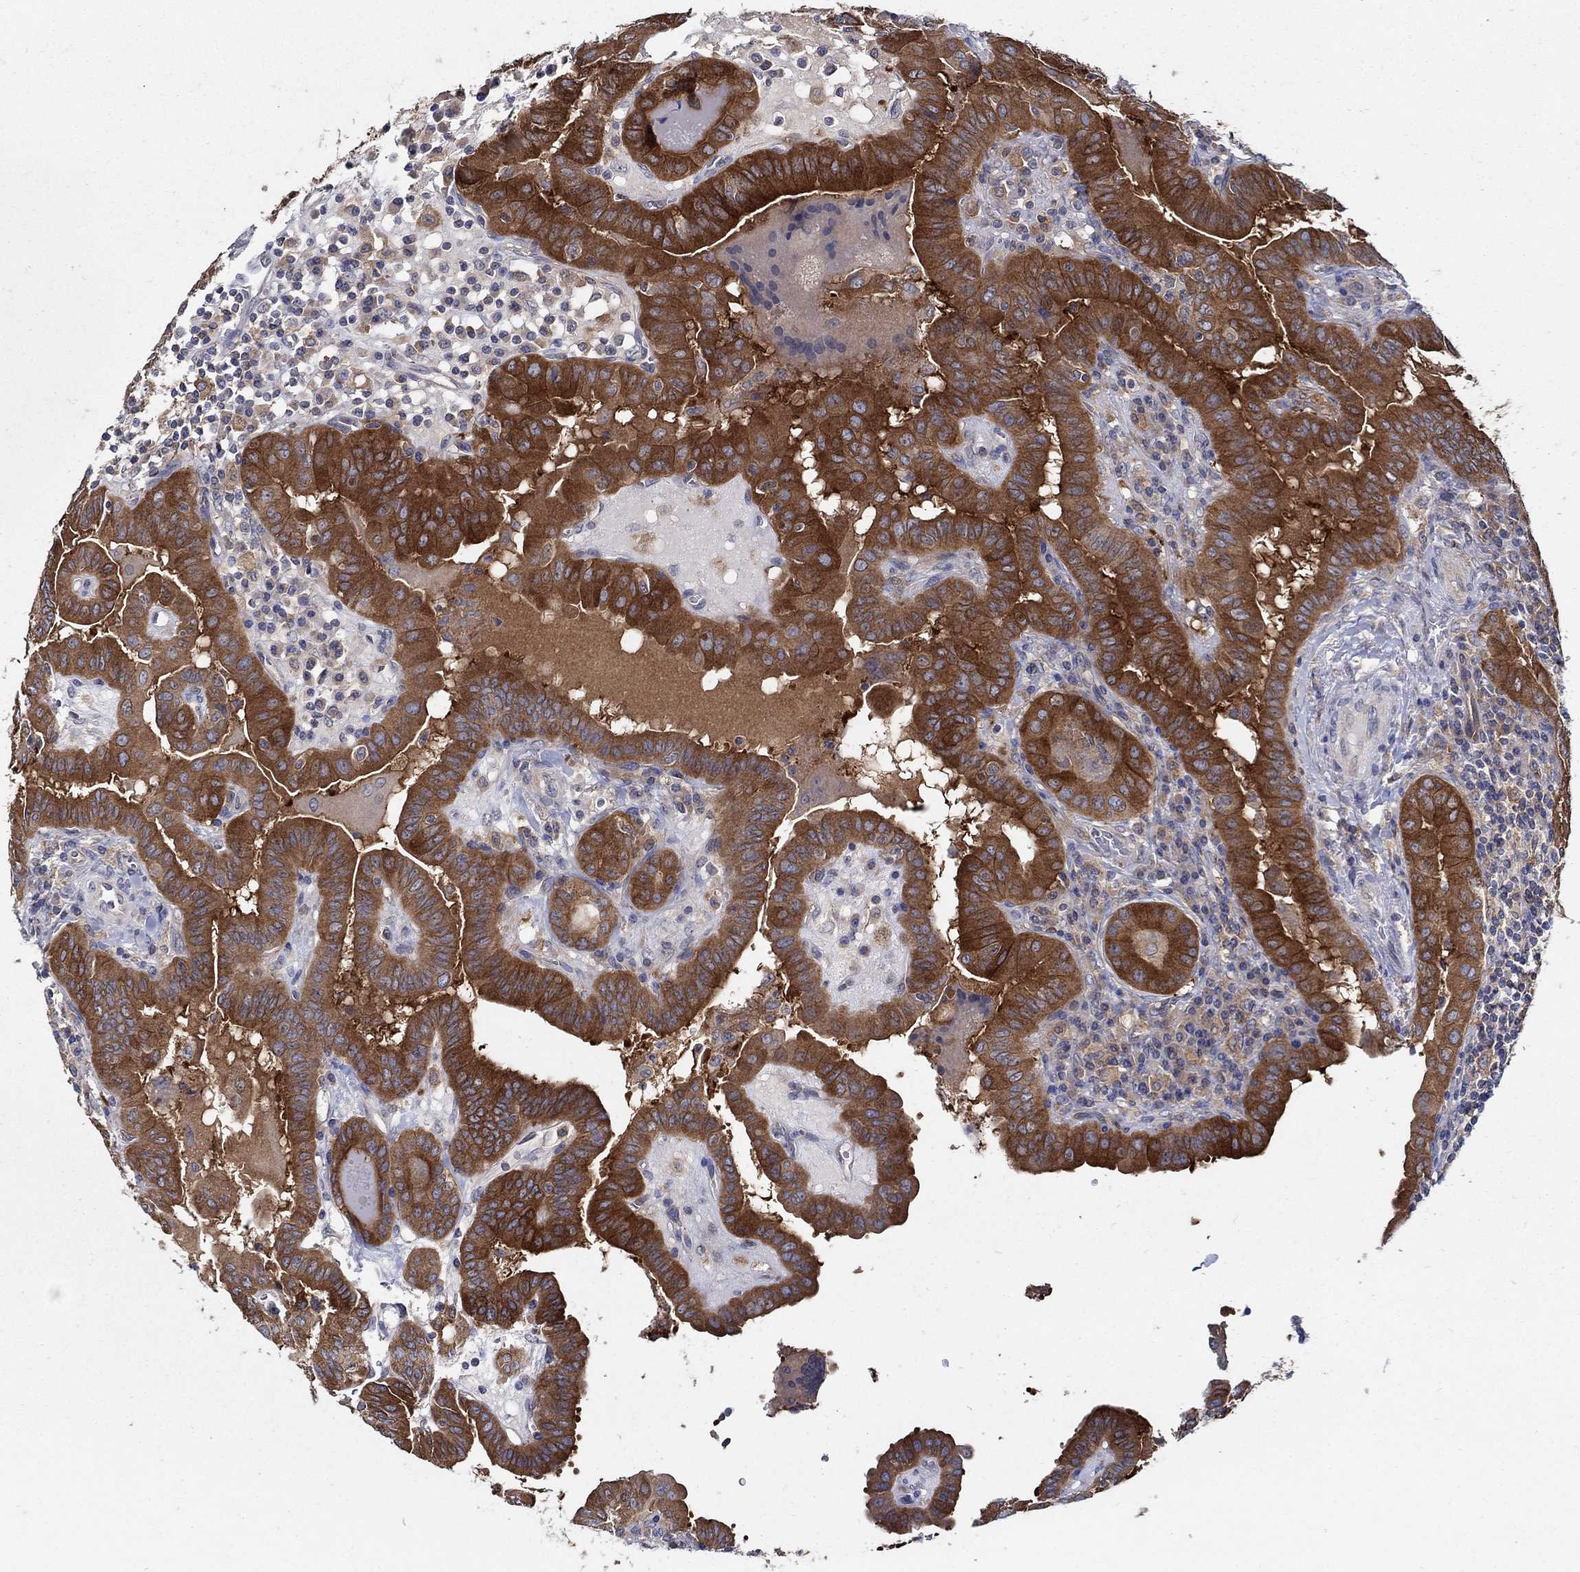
{"staining": {"intensity": "strong", "quantity": ">75%", "location": "cytoplasmic/membranous"}, "tissue": "thyroid cancer", "cell_type": "Tumor cells", "image_type": "cancer", "snomed": [{"axis": "morphology", "description": "Papillary adenocarcinoma, NOS"}, {"axis": "topography", "description": "Thyroid gland"}], "caption": "Immunohistochemical staining of papillary adenocarcinoma (thyroid) exhibits high levels of strong cytoplasmic/membranous protein positivity in about >75% of tumor cells. The staining was performed using DAB (3,3'-diaminobenzidine), with brown indicating positive protein expression. Nuclei are stained blue with hematoxylin.", "gene": "MTHFR", "patient": {"sex": "female", "age": 37}}